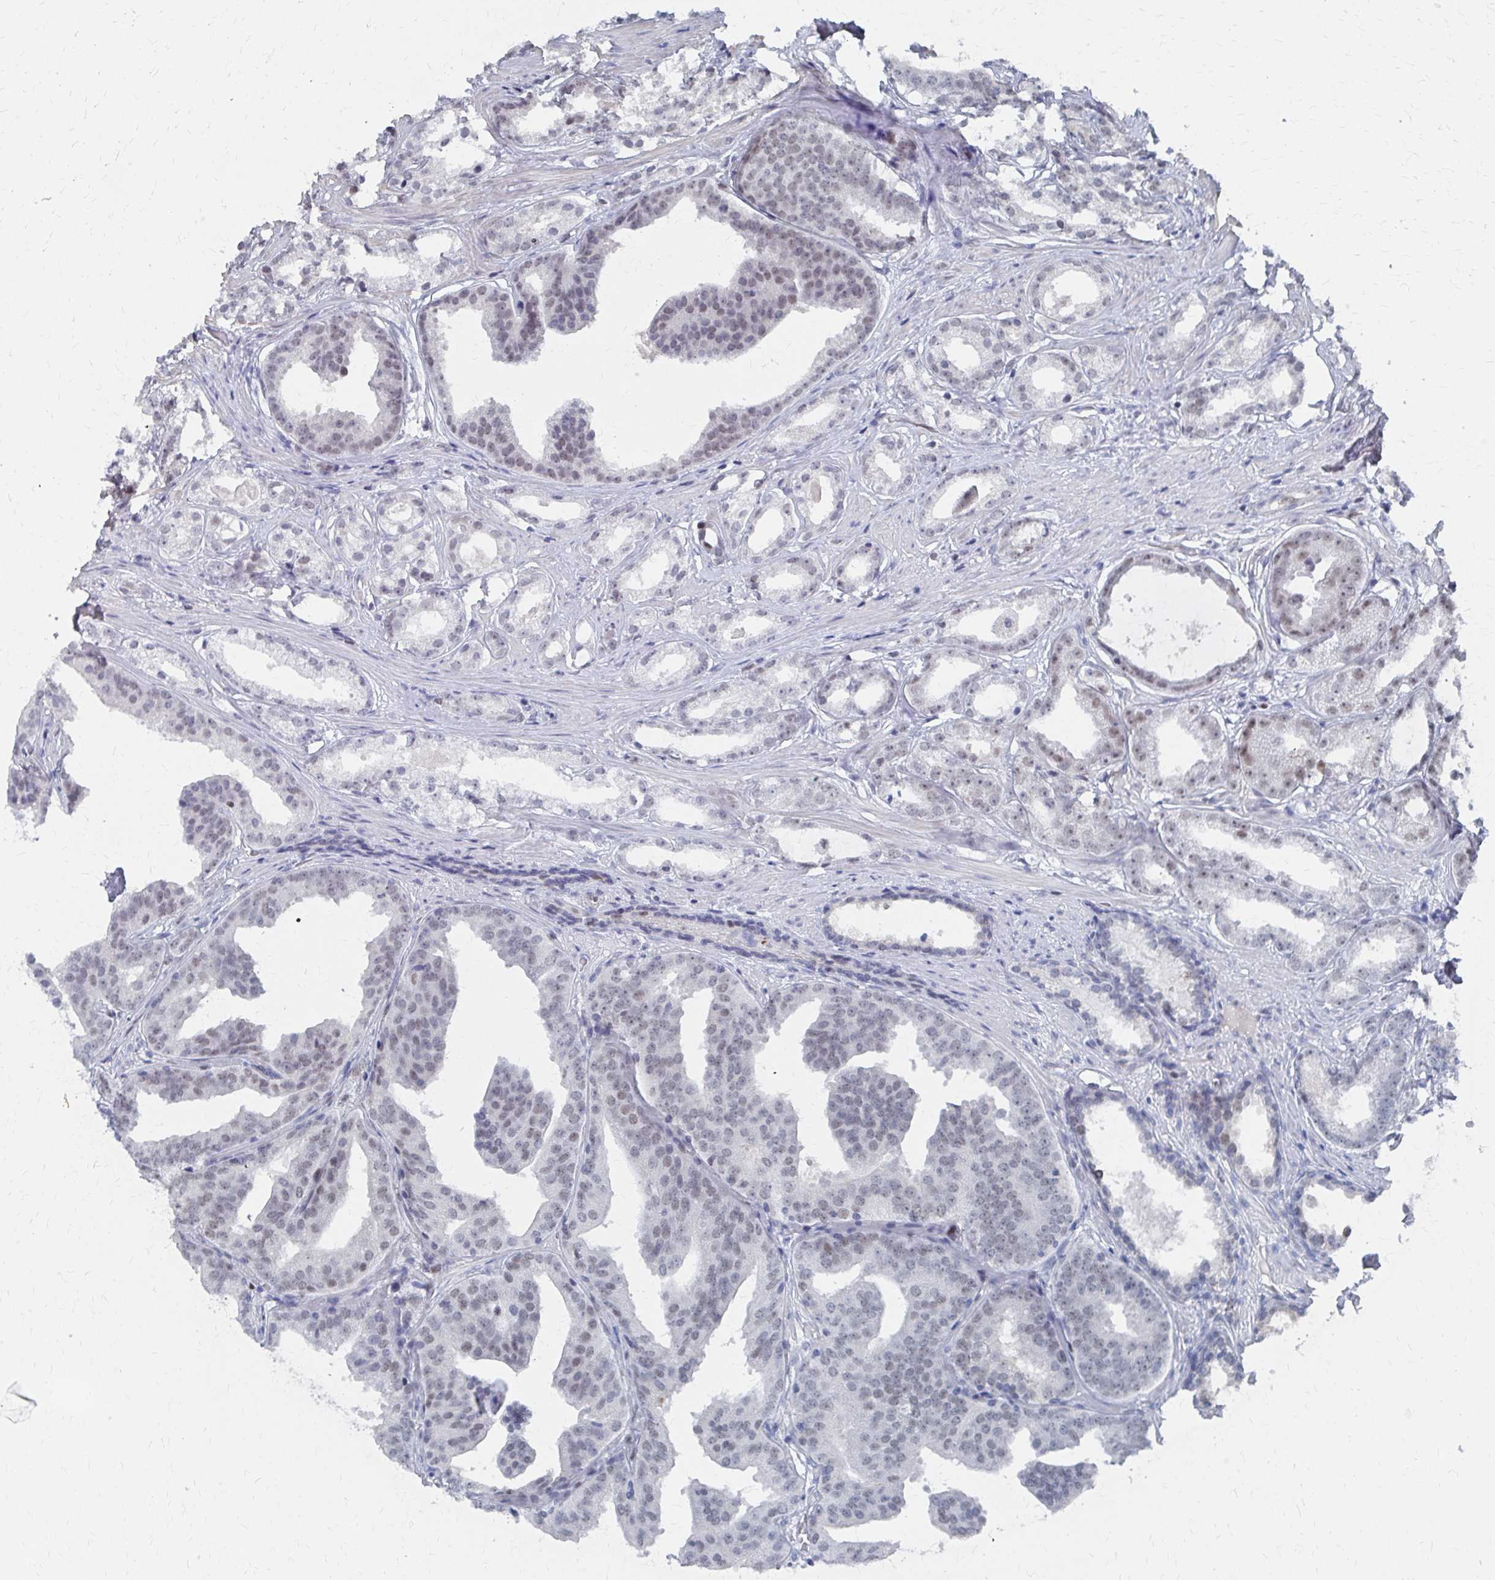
{"staining": {"intensity": "weak", "quantity": "<25%", "location": "nuclear"}, "tissue": "prostate cancer", "cell_type": "Tumor cells", "image_type": "cancer", "snomed": [{"axis": "morphology", "description": "Adenocarcinoma, Low grade"}, {"axis": "topography", "description": "Prostate"}], "caption": "IHC of human low-grade adenocarcinoma (prostate) reveals no staining in tumor cells.", "gene": "CDIN1", "patient": {"sex": "male", "age": 65}}